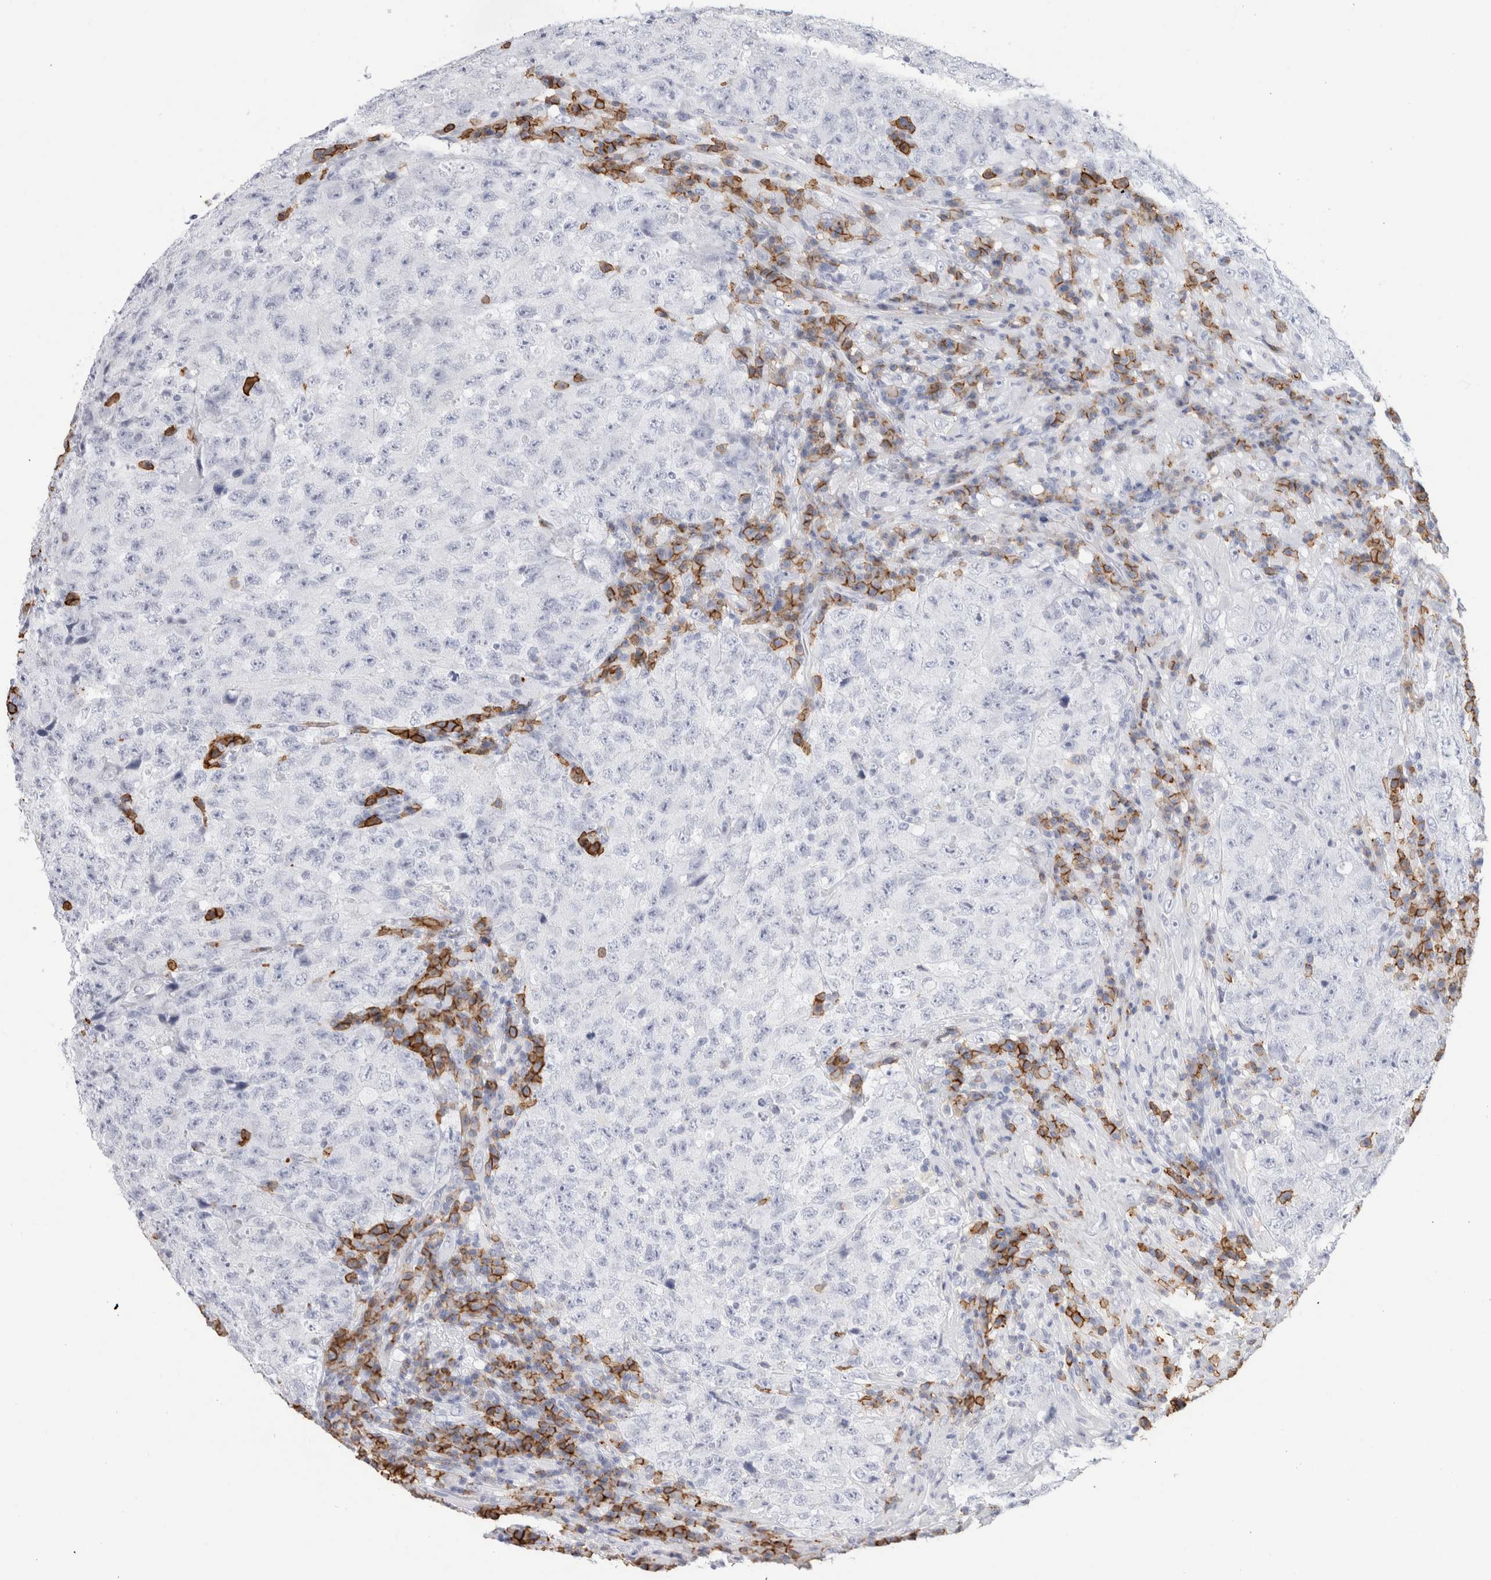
{"staining": {"intensity": "negative", "quantity": "none", "location": "none"}, "tissue": "testis cancer", "cell_type": "Tumor cells", "image_type": "cancer", "snomed": [{"axis": "morphology", "description": "Necrosis, NOS"}, {"axis": "morphology", "description": "Carcinoma, Embryonal, NOS"}, {"axis": "topography", "description": "Testis"}], "caption": "A micrograph of human embryonal carcinoma (testis) is negative for staining in tumor cells.", "gene": "CD38", "patient": {"sex": "male", "age": 19}}